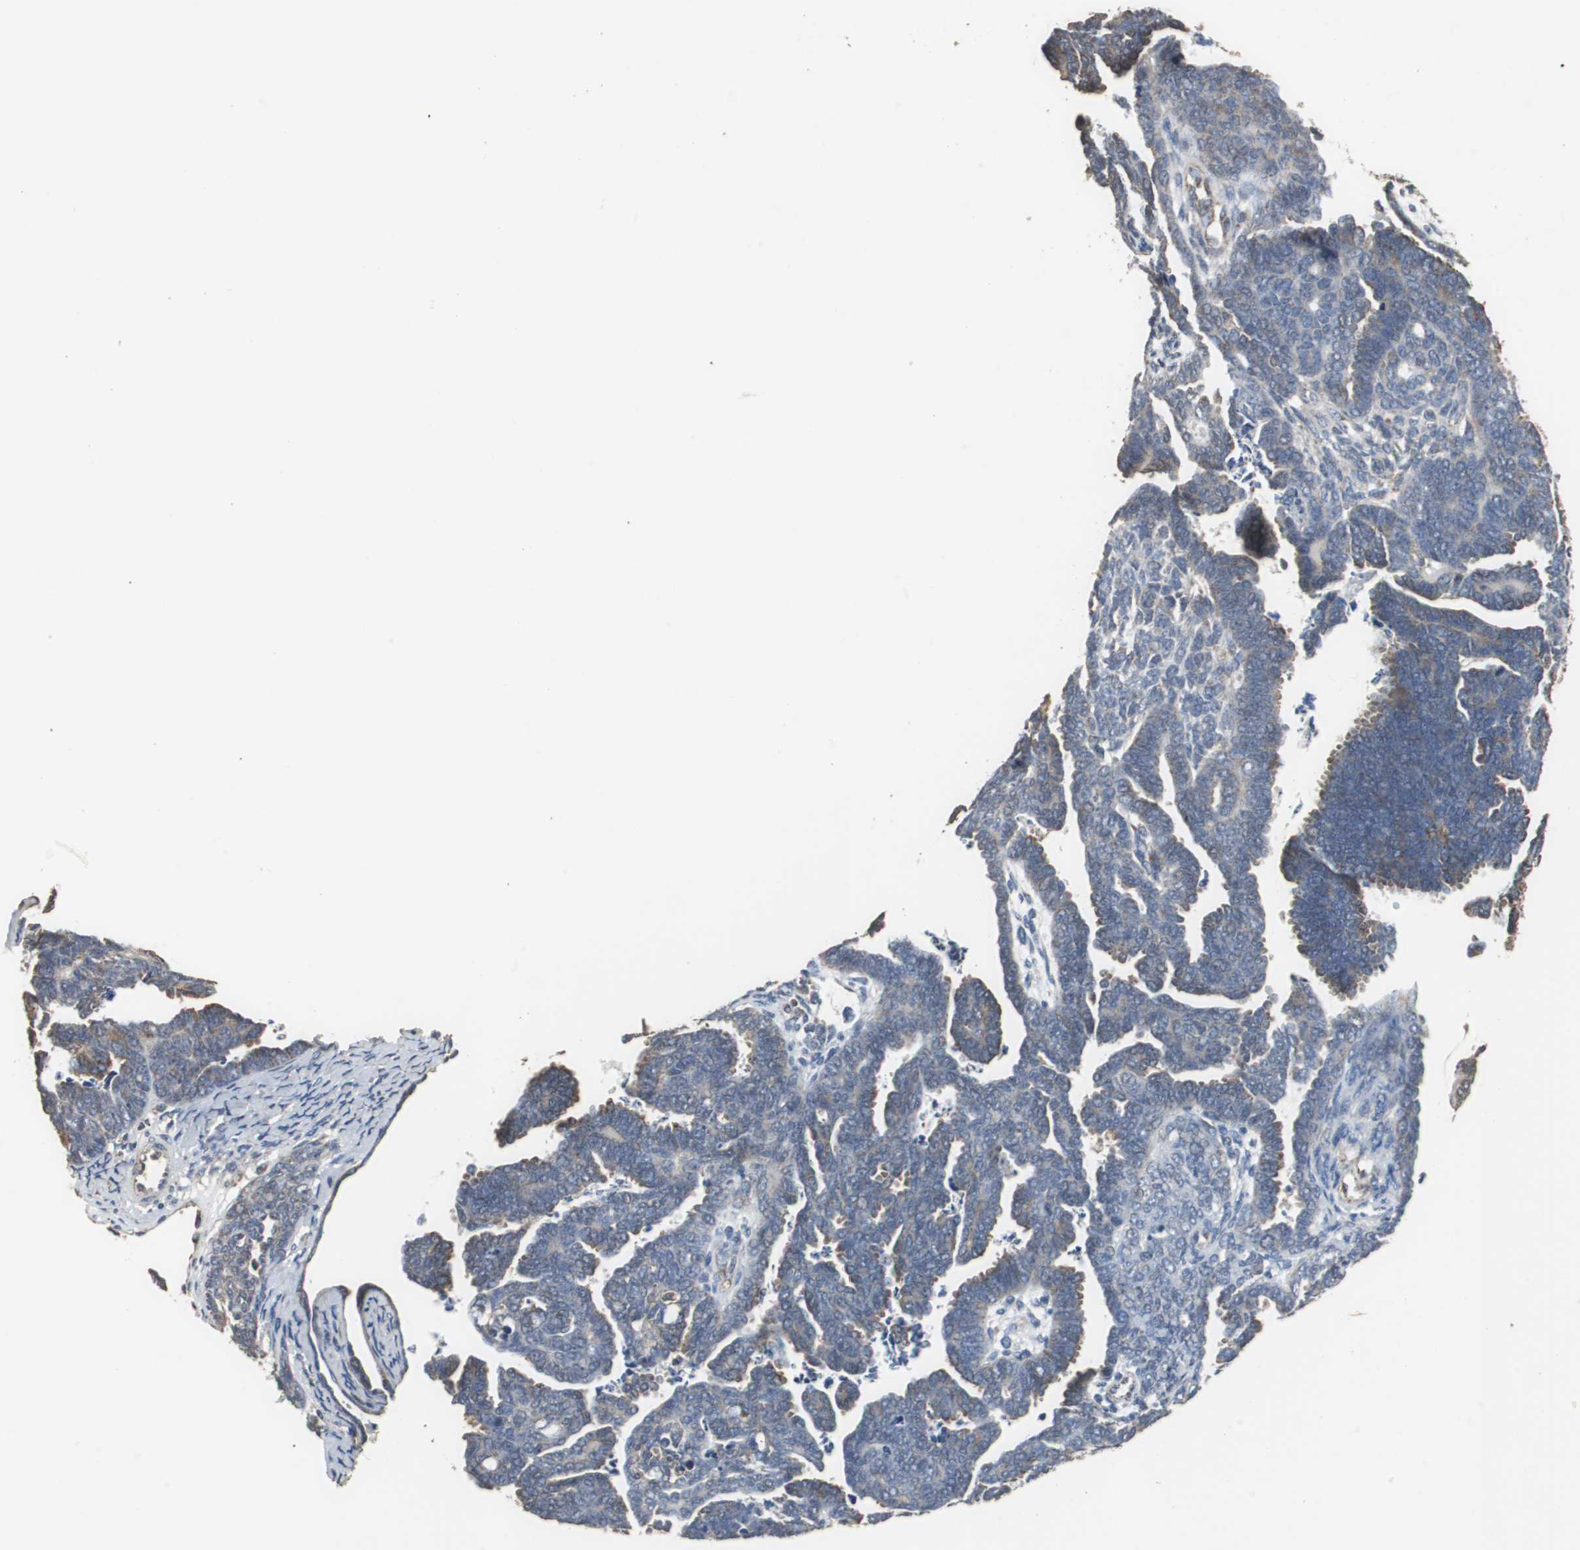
{"staining": {"intensity": "weak", "quantity": "<25%", "location": "cytoplasmic/membranous"}, "tissue": "endometrial cancer", "cell_type": "Tumor cells", "image_type": "cancer", "snomed": [{"axis": "morphology", "description": "Neoplasm, malignant, NOS"}, {"axis": "topography", "description": "Endometrium"}], "caption": "Tumor cells show no significant expression in endometrial neoplasm (malignant).", "gene": "NNT", "patient": {"sex": "female", "age": 74}}